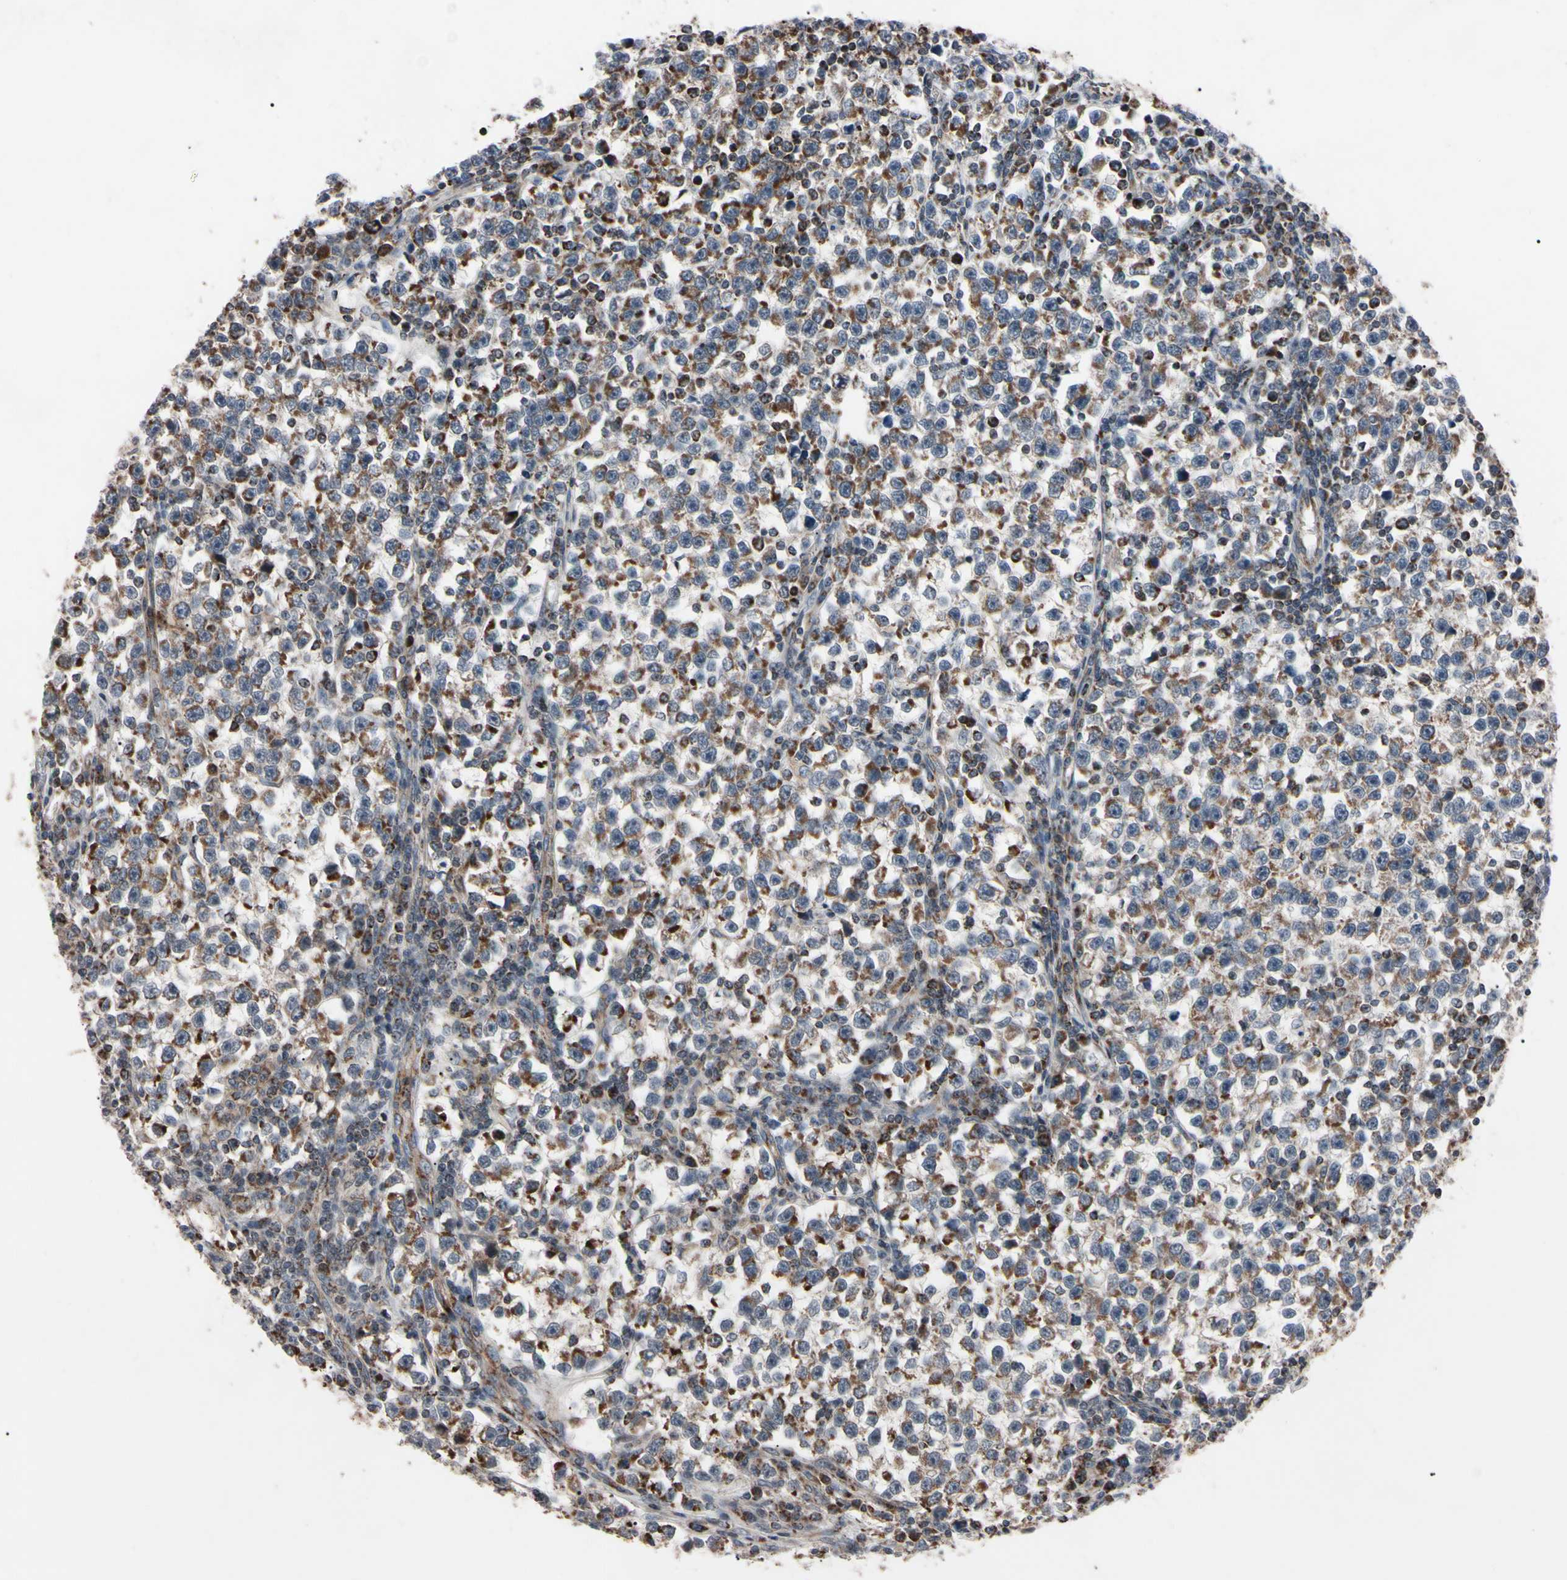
{"staining": {"intensity": "strong", "quantity": "<25%", "location": "cytoplasmic/membranous"}, "tissue": "testis cancer", "cell_type": "Tumor cells", "image_type": "cancer", "snomed": [{"axis": "morphology", "description": "Seminoma, NOS"}, {"axis": "topography", "description": "Testis"}], "caption": "Protein expression by IHC reveals strong cytoplasmic/membranous positivity in approximately <25% of tumor cells in testis seminoma. (brown staining indicates protein expression, while blue staining denotes nuclei).", "gene": "TNFRSF1A", "patient": {"sex": "male", "age": 43}}